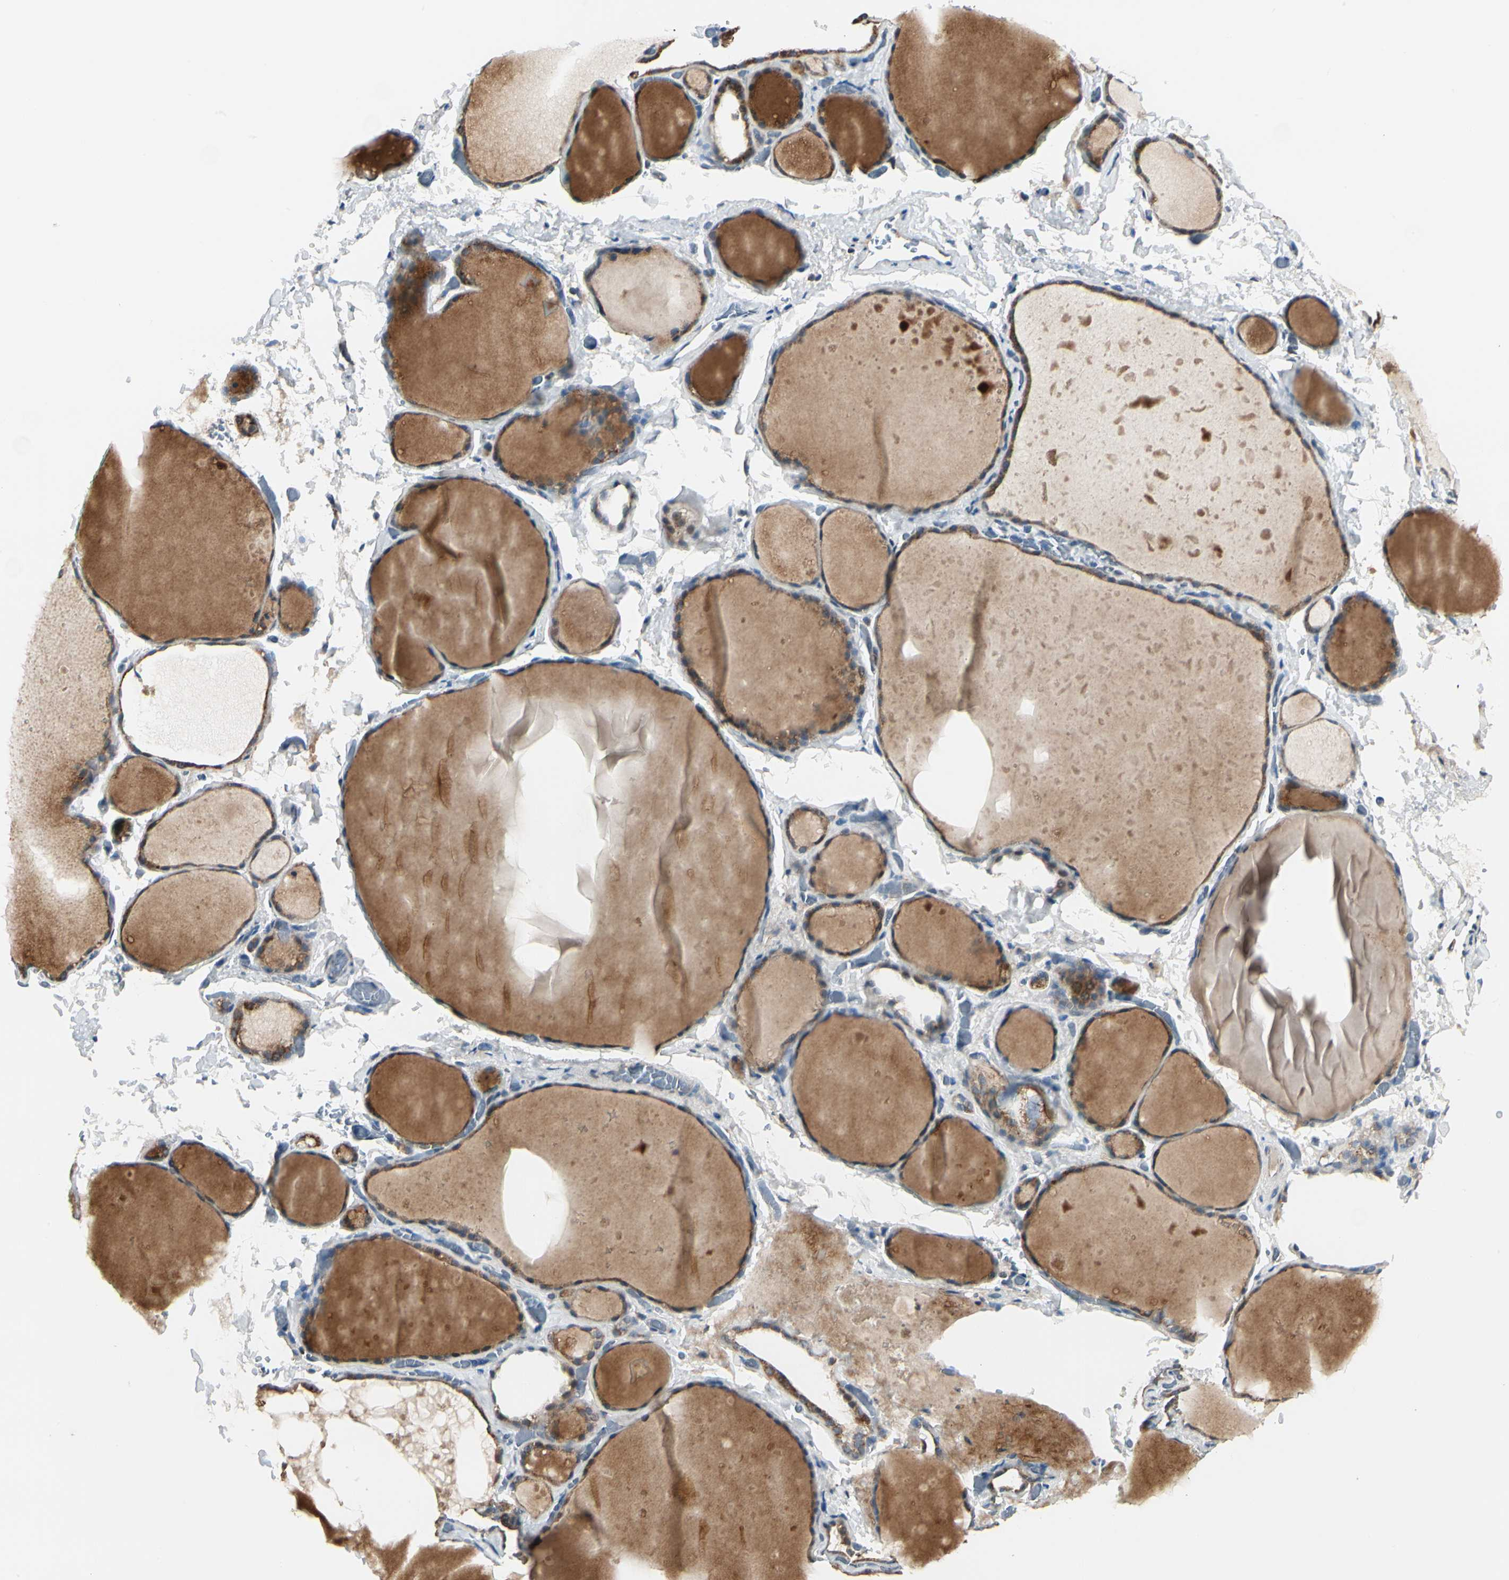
{"staining": {"intensity": "moderate", "quantity": ">75%", "location": "cytoplasmic/membranous"}, "tissue": "thyroid gland", "cell_type": "Glandular cells", "image_type": "normal", "snomed": [{"axis": "morphology", "description": "Normal tissue, NOS"}, {"axis": "topography", "description": "Thyroid gland"}], "caption": "Moderate cytoplasmic/membranous protein positivity is seen in approximately >75% of glandular cells in thyroid gland. The staining was performed using DAB (3,3'-diaminobenzidine), with brown indicating positive protein expression. Nuclei are stained blue with hematoxylin.", "gene": "ANKS6", "patient": {"sex": "male", "age": 76}}